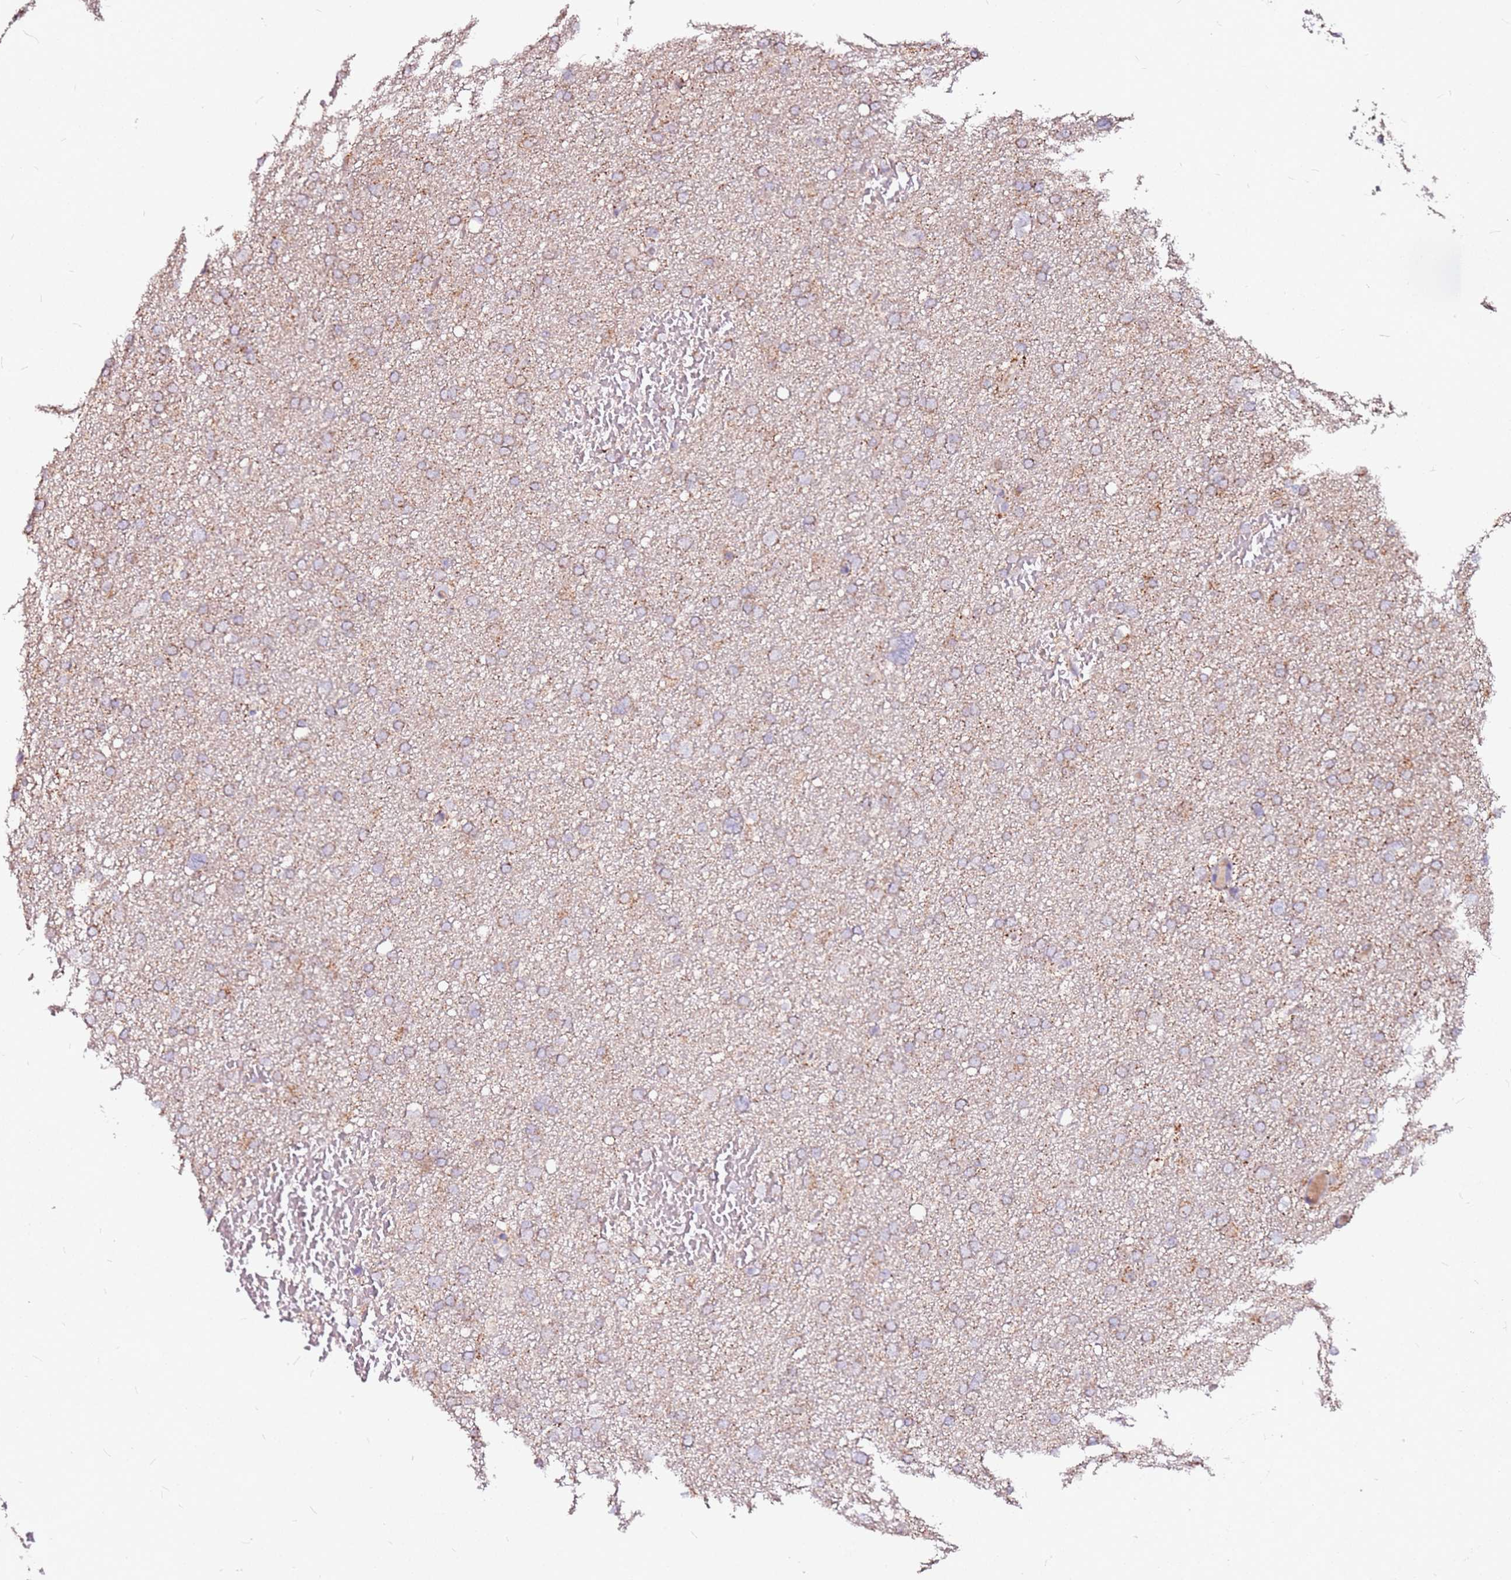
{"staining": {"intensity": "weak", "quantity": ">75%", "location": "cytoplasmic/membranous"}, "tissue": "glioma", "cell_type": "Tumor cells", "image_type": "cancer", "snomed": [{"axis": "morphology", "description": "Glioma, malignant, High grade"}, {"axis": "topography", "description": "Cerebral cortex"}], "caption": "Immunohistochemical staining of human high-grade glioma (malignant) displays low levels of weak cytoplasmic/membranous expression in about >75% of tumor cells. The staining was performed using DAB to visualize the protein expression in brown, while the nuclei were stained in blue with hematoxylin (Magnification: 20x).", "gene": "DCDC2C", "patient": {"sex": "female", "age": 36}}